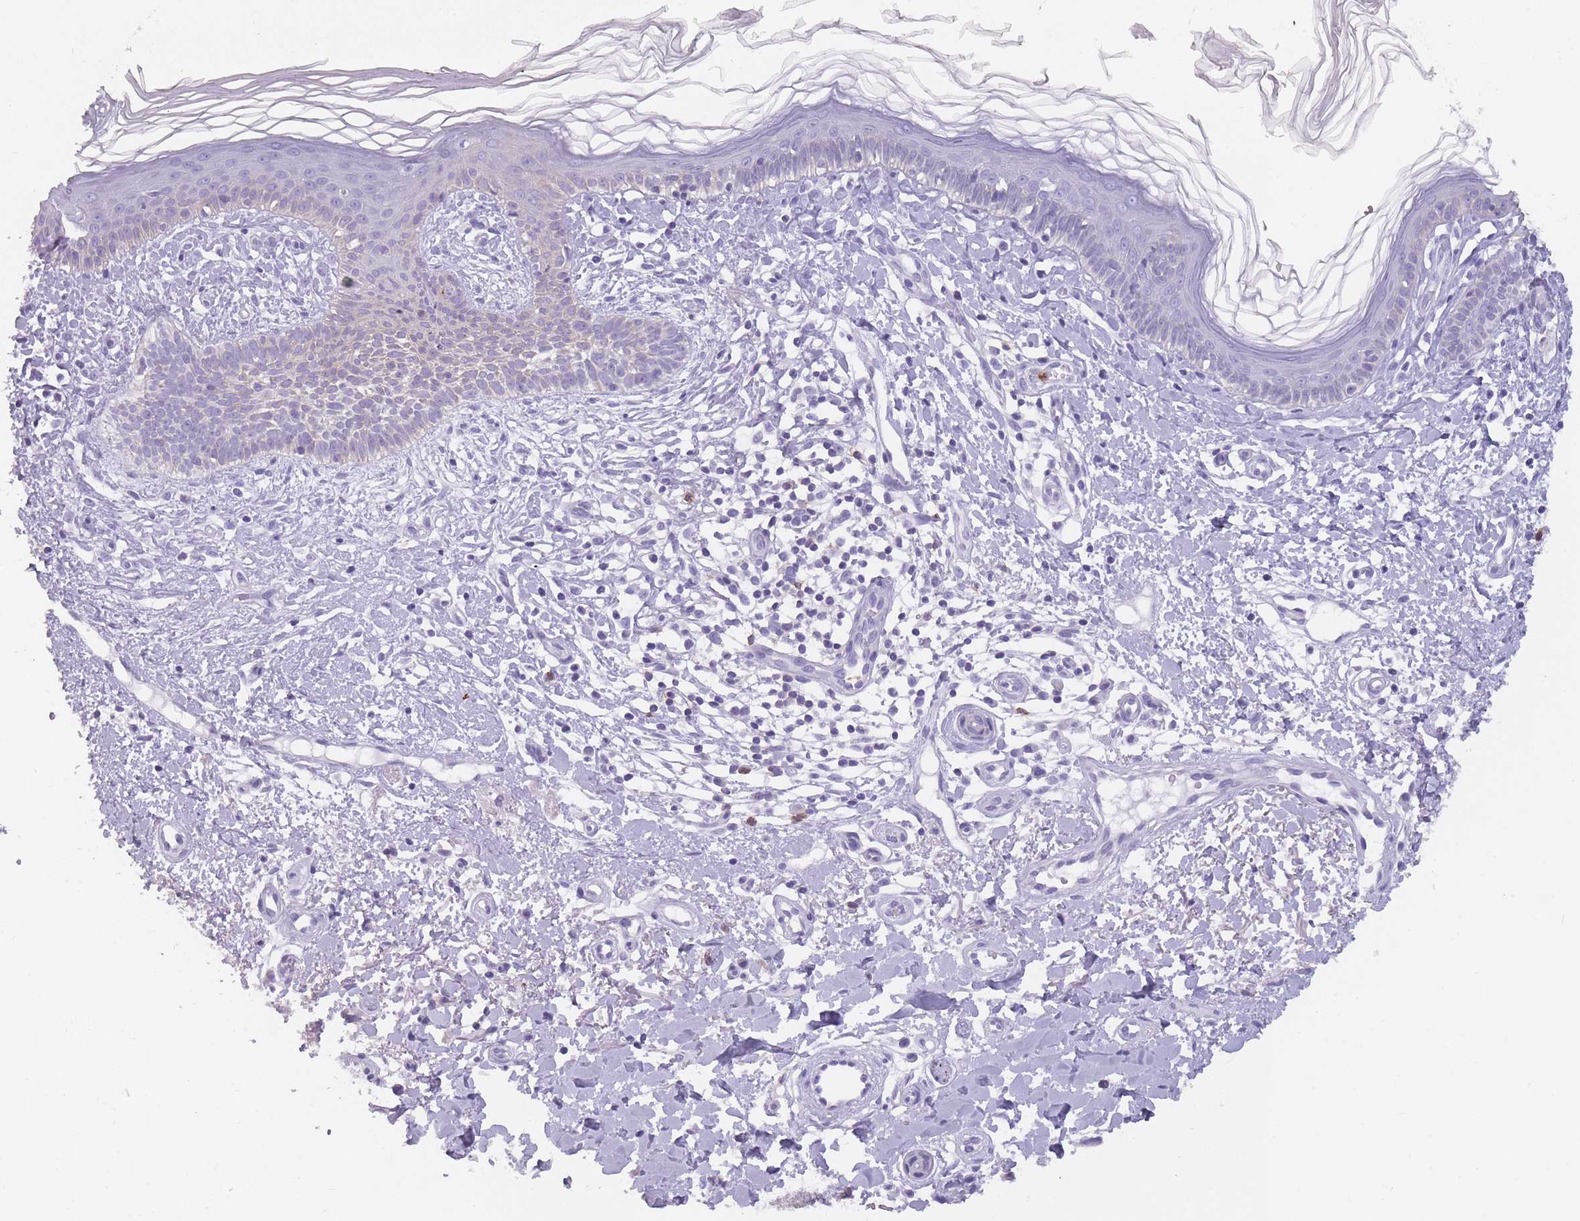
{"staining": {"intensity": "negative", "quantity": "none", "location": "none"}, "tissue": "skin cancer", "cell_type": "Tumor cells", "image_type": "cancer", "snomed": [{"axis": "morphology", "description": "Basal cell carcinoma"}, {"axis": "topography", "description": "Skin"}], "caption": "DAB immunohistochemical staining of basal cell carcinoma (skin) reveals no significant expression in tumor cells.", "gene": "CR1L", "patient": {"sex": "male", "age": 78}}